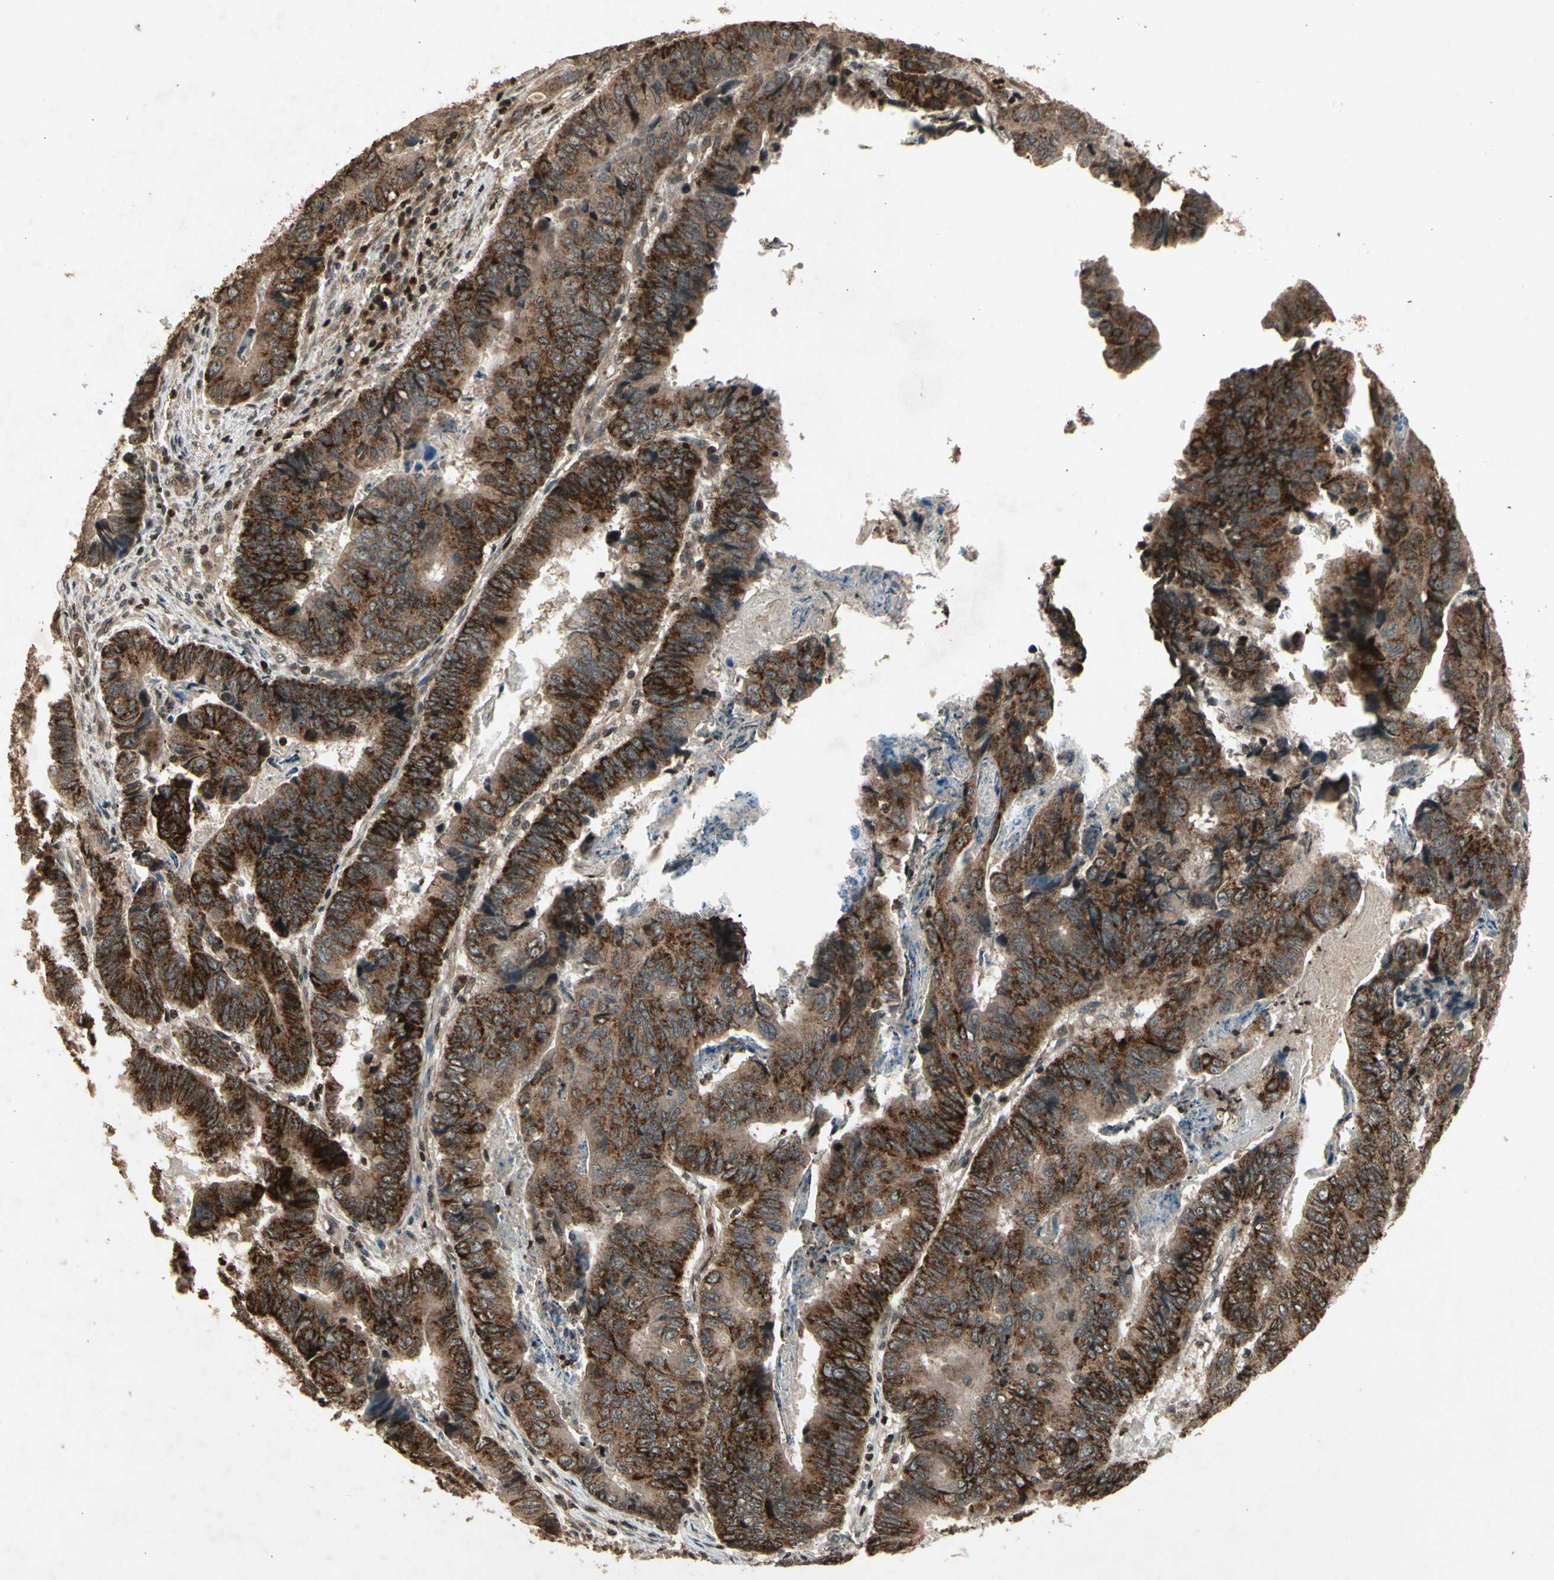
{"staining": {"intensity": "moderate", "quantity": ">75%", "location": "cytoplasmic/membranous"}, "tissue": "stomach cancer", "cell_type": "Tumor cells", "image_type": "cancer", "snomed": [{"axis": "morphology", "description": "Adenocarcinoma, NOS"}, {"axis": "topography", "description": "Stomach, lower"}], "caption": "Immunohistochemistry (IHC) micrograph of stomach adenocarcinoma stained for a protein (brown), which exhibits medium levels of moderate cytoplasmic/membranous positivity in approximately >75% of tumor cells.", "gene": "GLRX", "patient": {"sex": "male", "age": 77}}